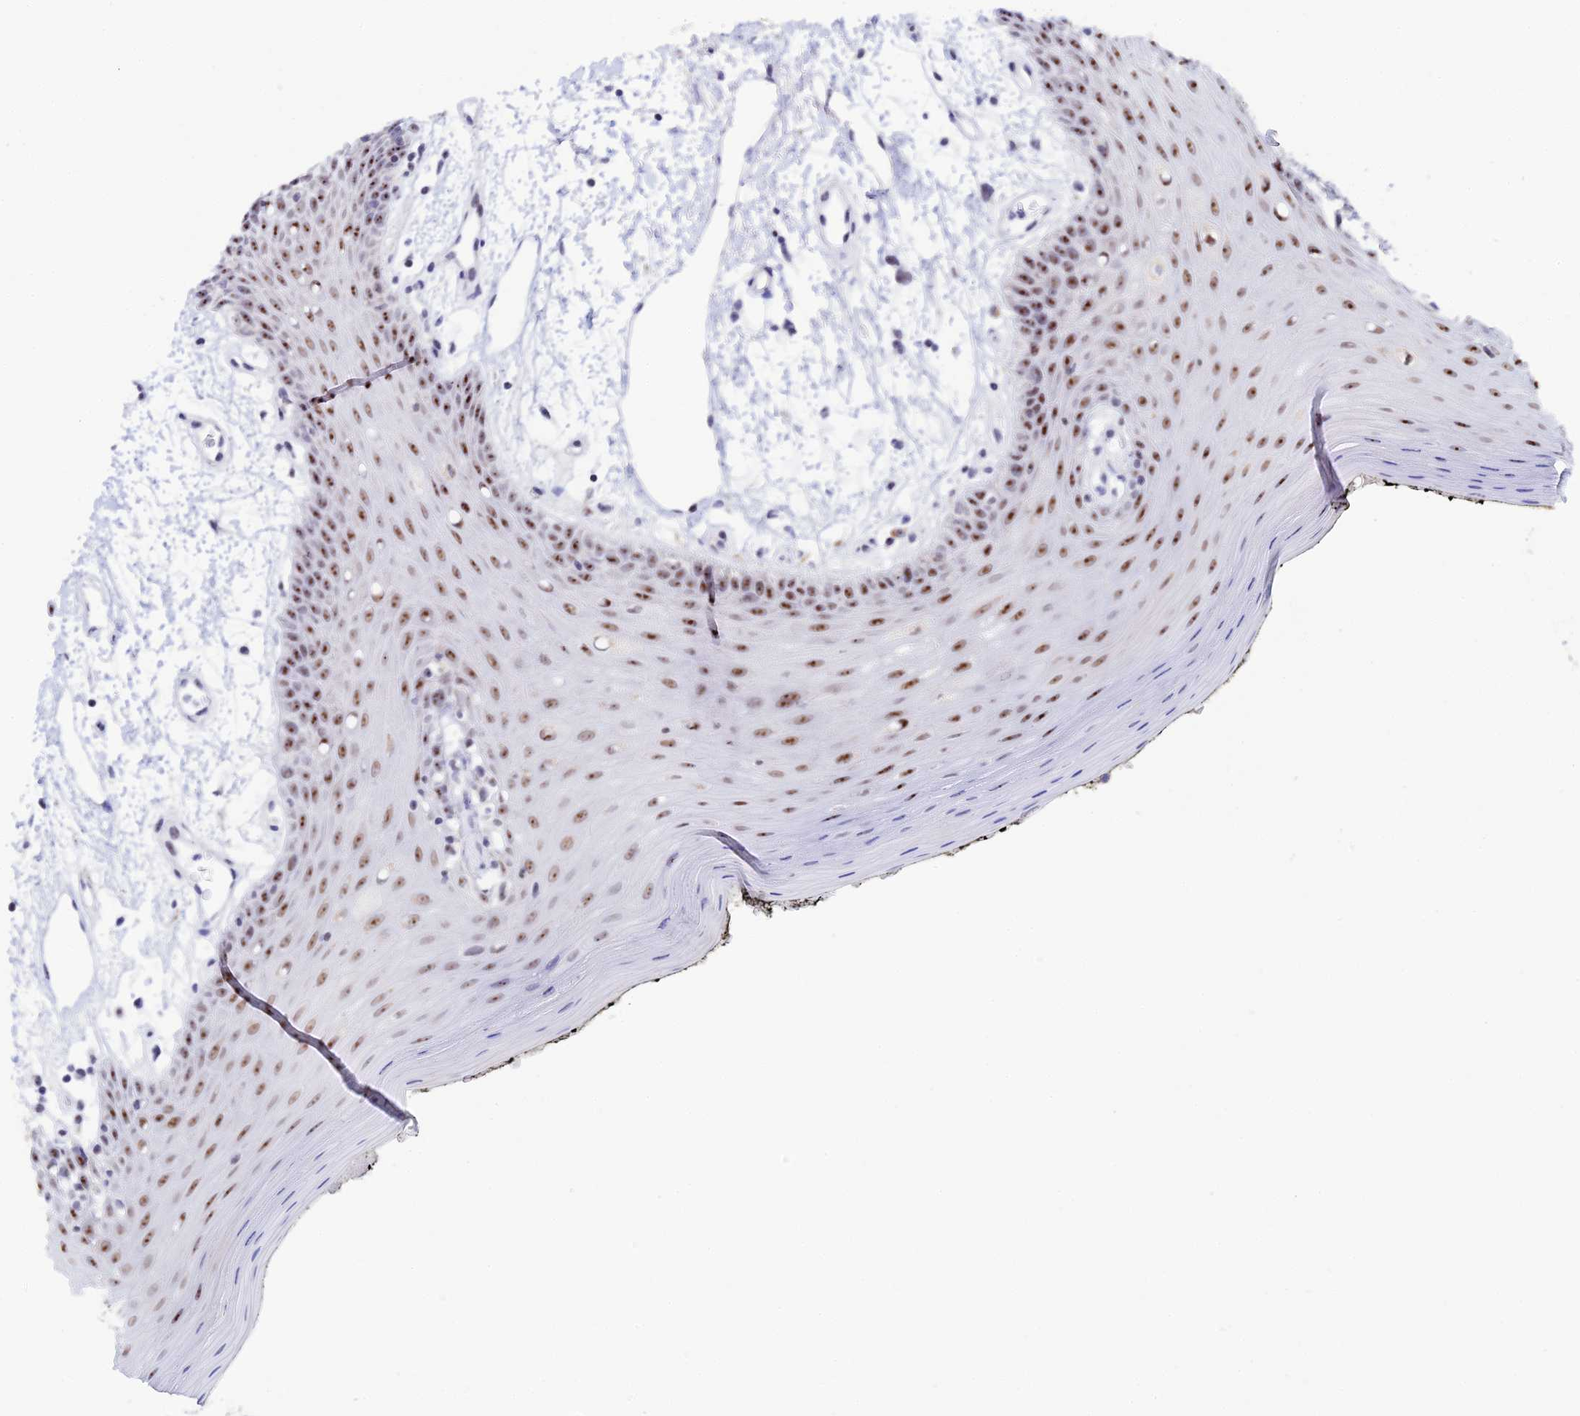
{"staining": {"intensity": "moderate", "quantity": ">75%", "location": "nuclear"}, "tissue": "oral mucosa", "cell_type": "Squamous epithelial cells", "image_type": "normal", "snomed": [{"axis": "morphology", "description": "Normal tissue, NOS"}, {"axis": "topography", "description": "Oral tissue"}, {"axis": "topography", "description": "Tounge, NOS"}], "caption": "Immunohistochemistry (IHC) of unremarkable oral mucosa demonstrates medium levels of moderate nuclear positivity in approximately >75% of squamous epithelial cells. (DAB (3,3'-diaminobenzidine) IHC, brown staining for protein, blue staining for nuclei).", "gene": "PLPP4", "patient": {"sex": "female", "age": 59}}